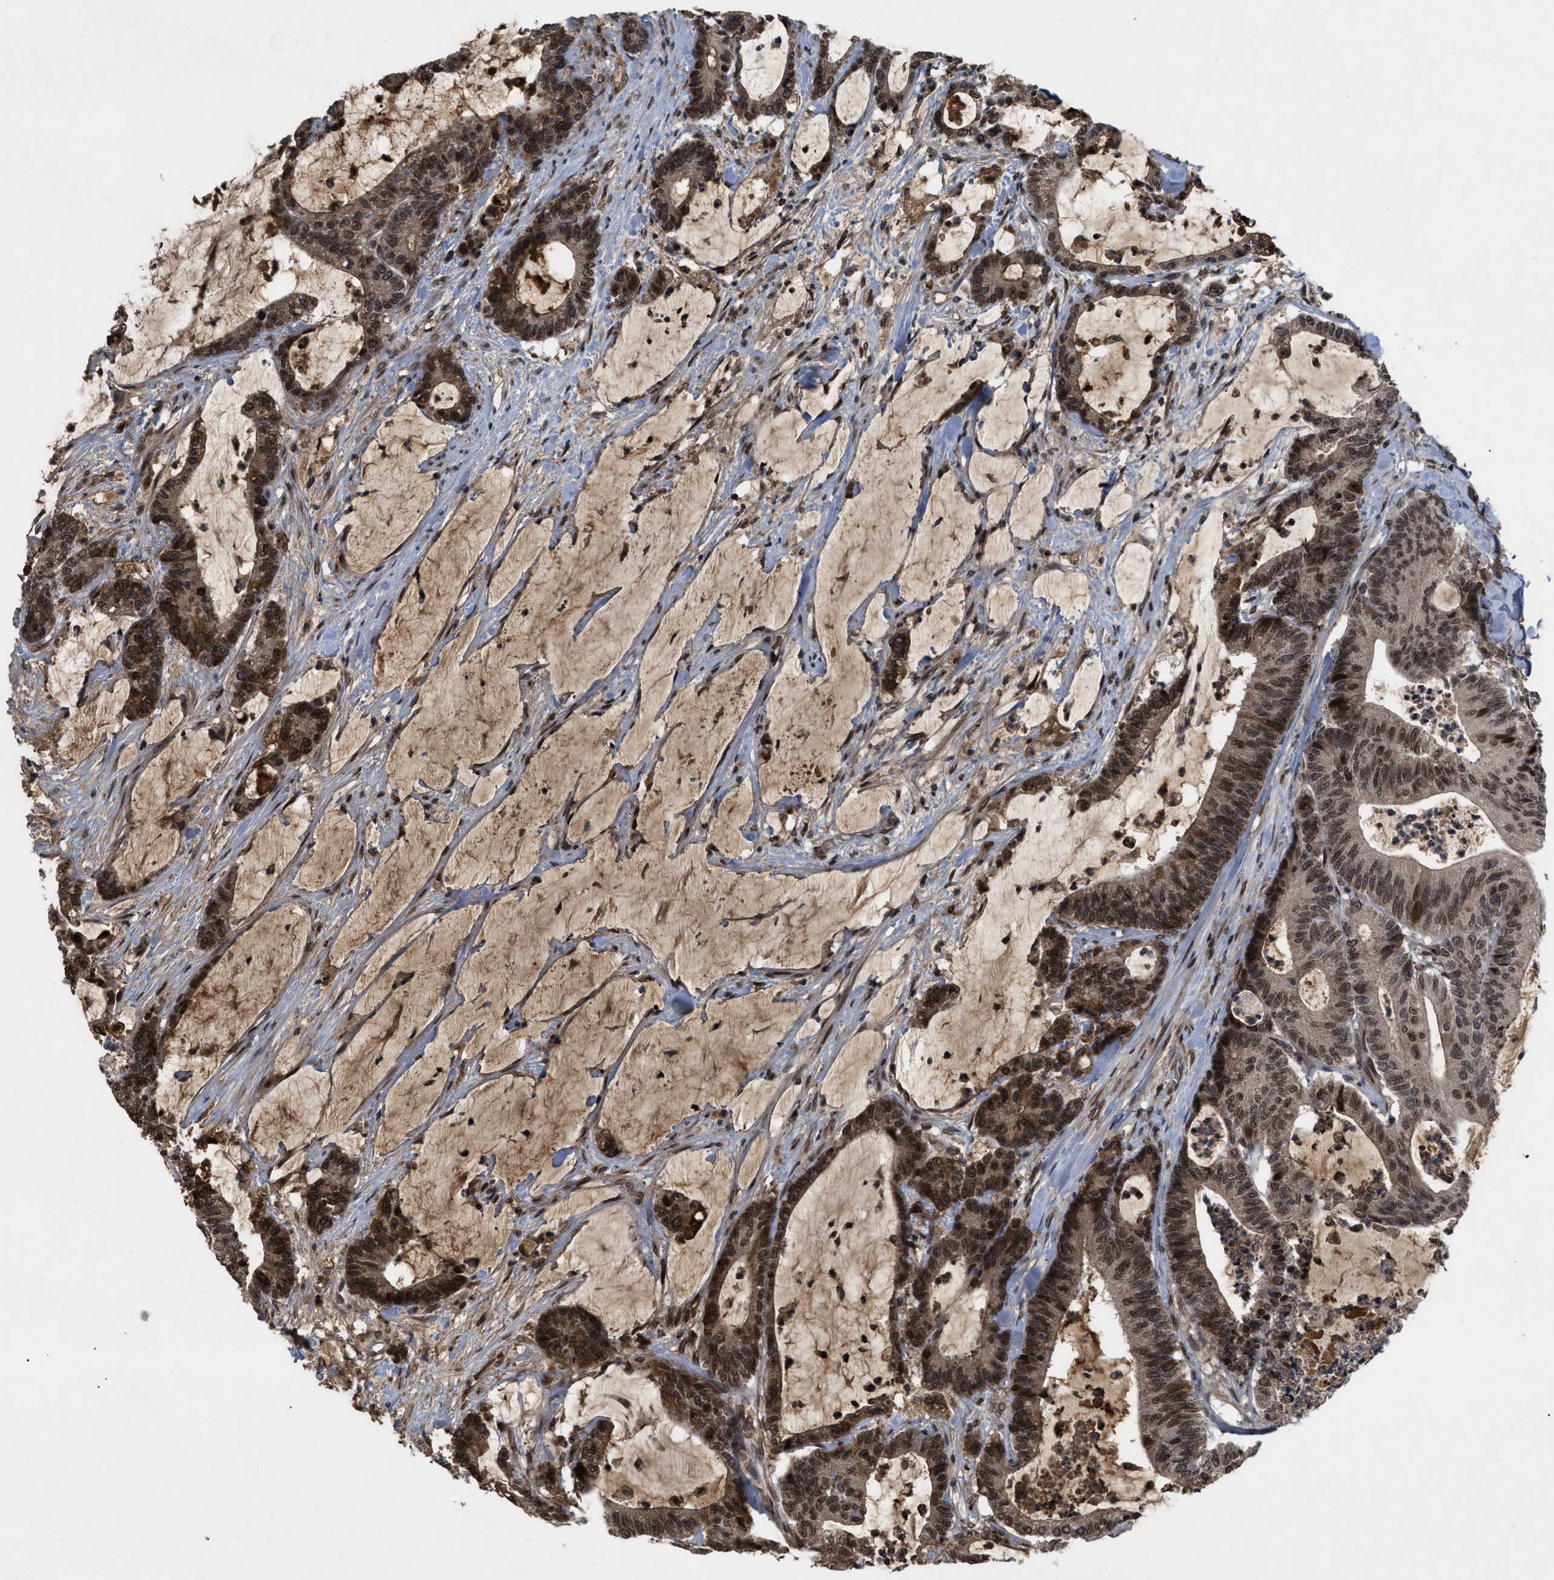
{"staining": {"intensity": "moderate", "quantity": ">75%", "location": "cytoplasmic/membranous,nuclear"}, "tissue": "colorectal cancer", "cell_type": "Tumor cells", "image_type": "cancer", "snomed": [{"axis": "morphology", "description": "Adenocarcinoma, NOS"}, {"axis": "topography", "description": "Colon"}], "caption": "Immunohistochemical staining of human adenocarcinoma (colorectal) displays moderate cytoplasmic/membranous and nuclear protein positivity in approximately >75% of tumor cells.", "gene": "CRY1", "patient": {"sex": "female", "age": 84}}